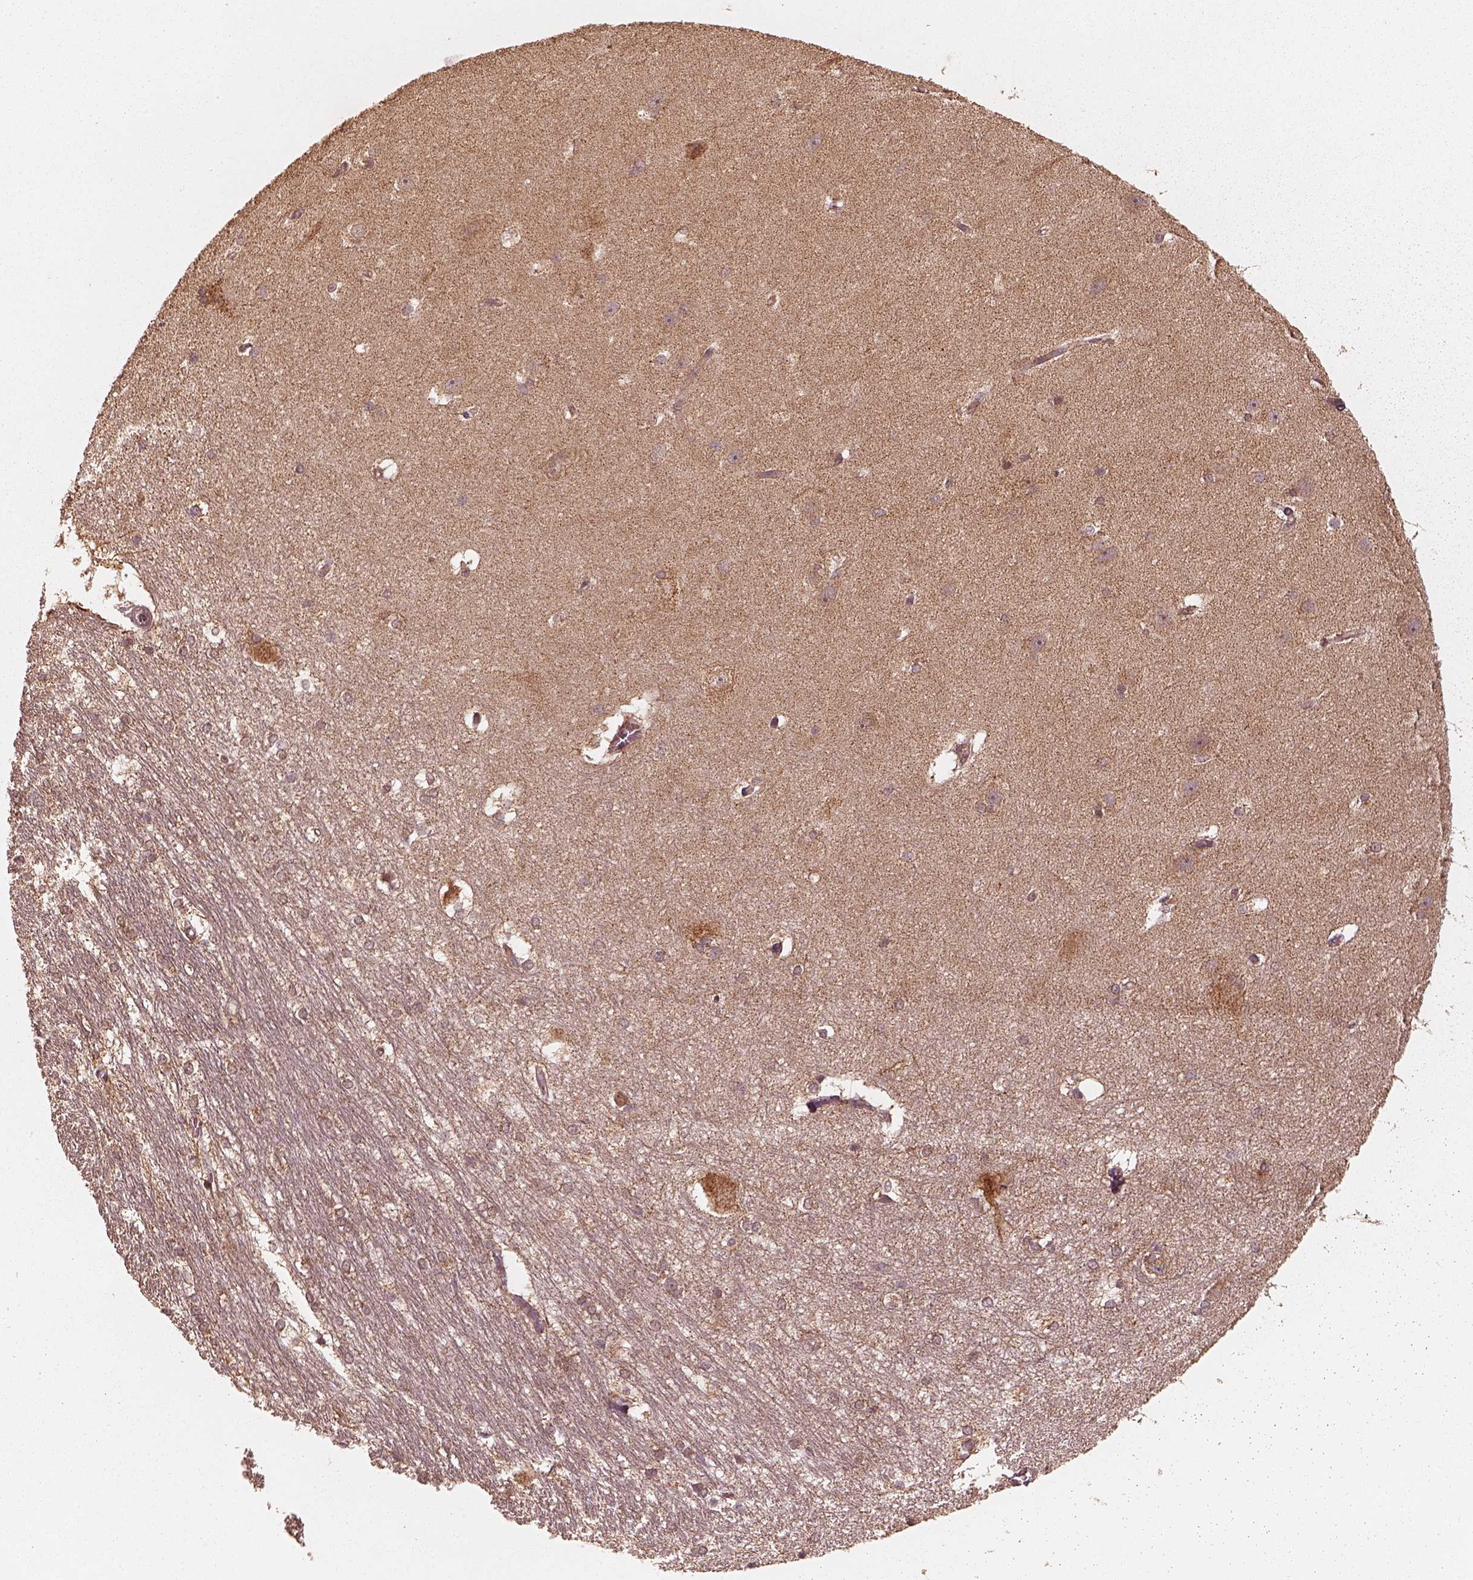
{"staining": {"intensity": "moderate", "quantity": "<25%", "location": "cytoplasmic/membranous"}, "tissue": "hippocampus", "cell_type": "Glial cells", "image_type": "normal", "snomed": [{"axis": "morphology", "description": "Normal tissue, NOS"}, {"axis": "topography", "description": "Cerebral cortex"}, {"axis": "topography", "description": "Hippocampus"}], "caption": "This is a photomicrograph of IHC staining of normal hippocampus, which shows moderate positivity in the cytoplasmic/membranous of glial cells.", "gene": "DNAJC25", "patient": {"sex": "female", "age": 19}}